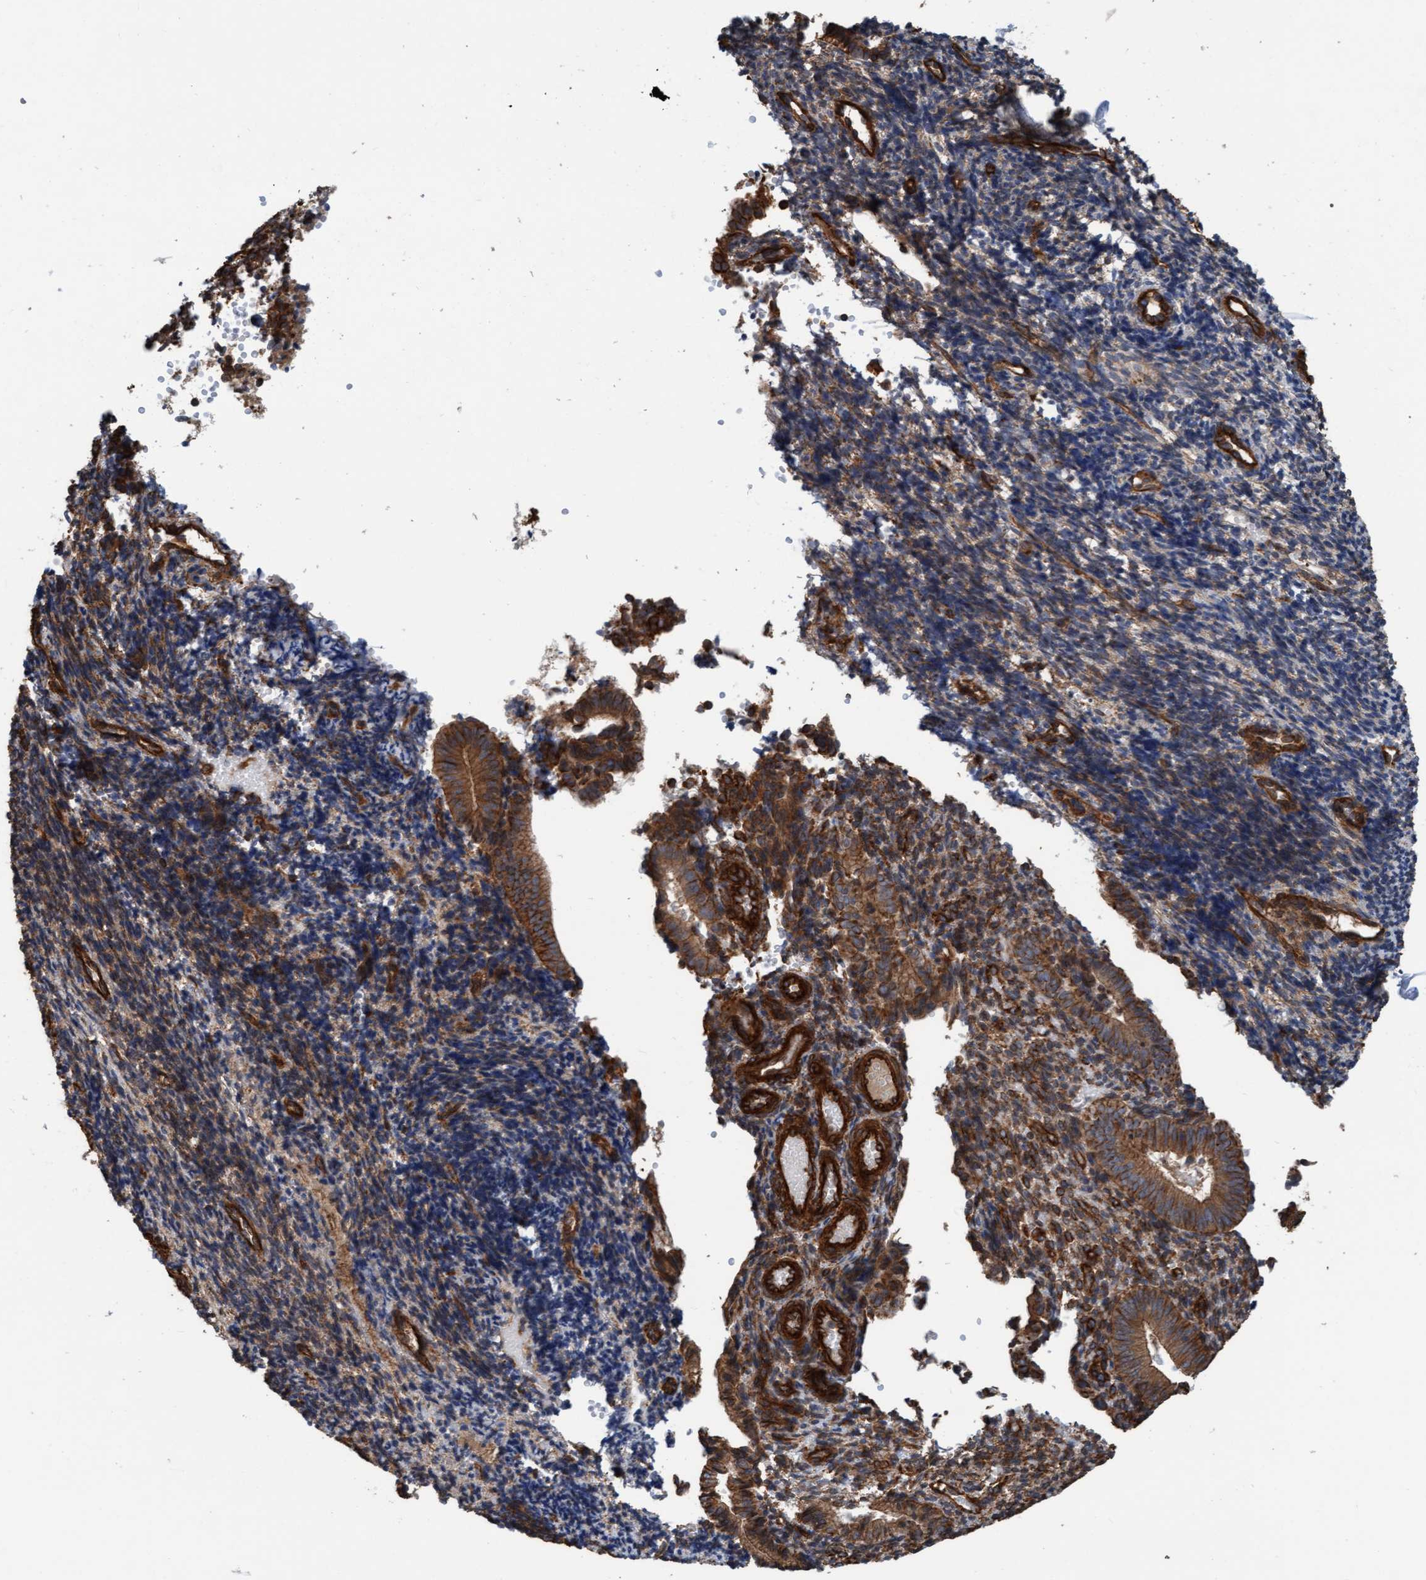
{"staining": {"intensity": "moderate", "quantity": "25%-75%", "location": "cytoplasmic/membranous"}, "tissue": "endometrium", "cell_type": "Cells in endometrial stroma", "image_type": "normal", "snomed": [{"axis": "morphology", "description": "Normal tissue, NOS"}, {"axis": "topography", "description": "Uterus"}, {"axis": "topography", "description": "Endometrium"}], "caption": "Approximately 25%-75% of cells in endometrial stroma in normal human endometrium display moderate cytoplasmic/membranous protein positivity as visualized by brown immunohistochemical staining.", "gene": "STXBP4", "patient": {"sex": "female", "age": 33}}